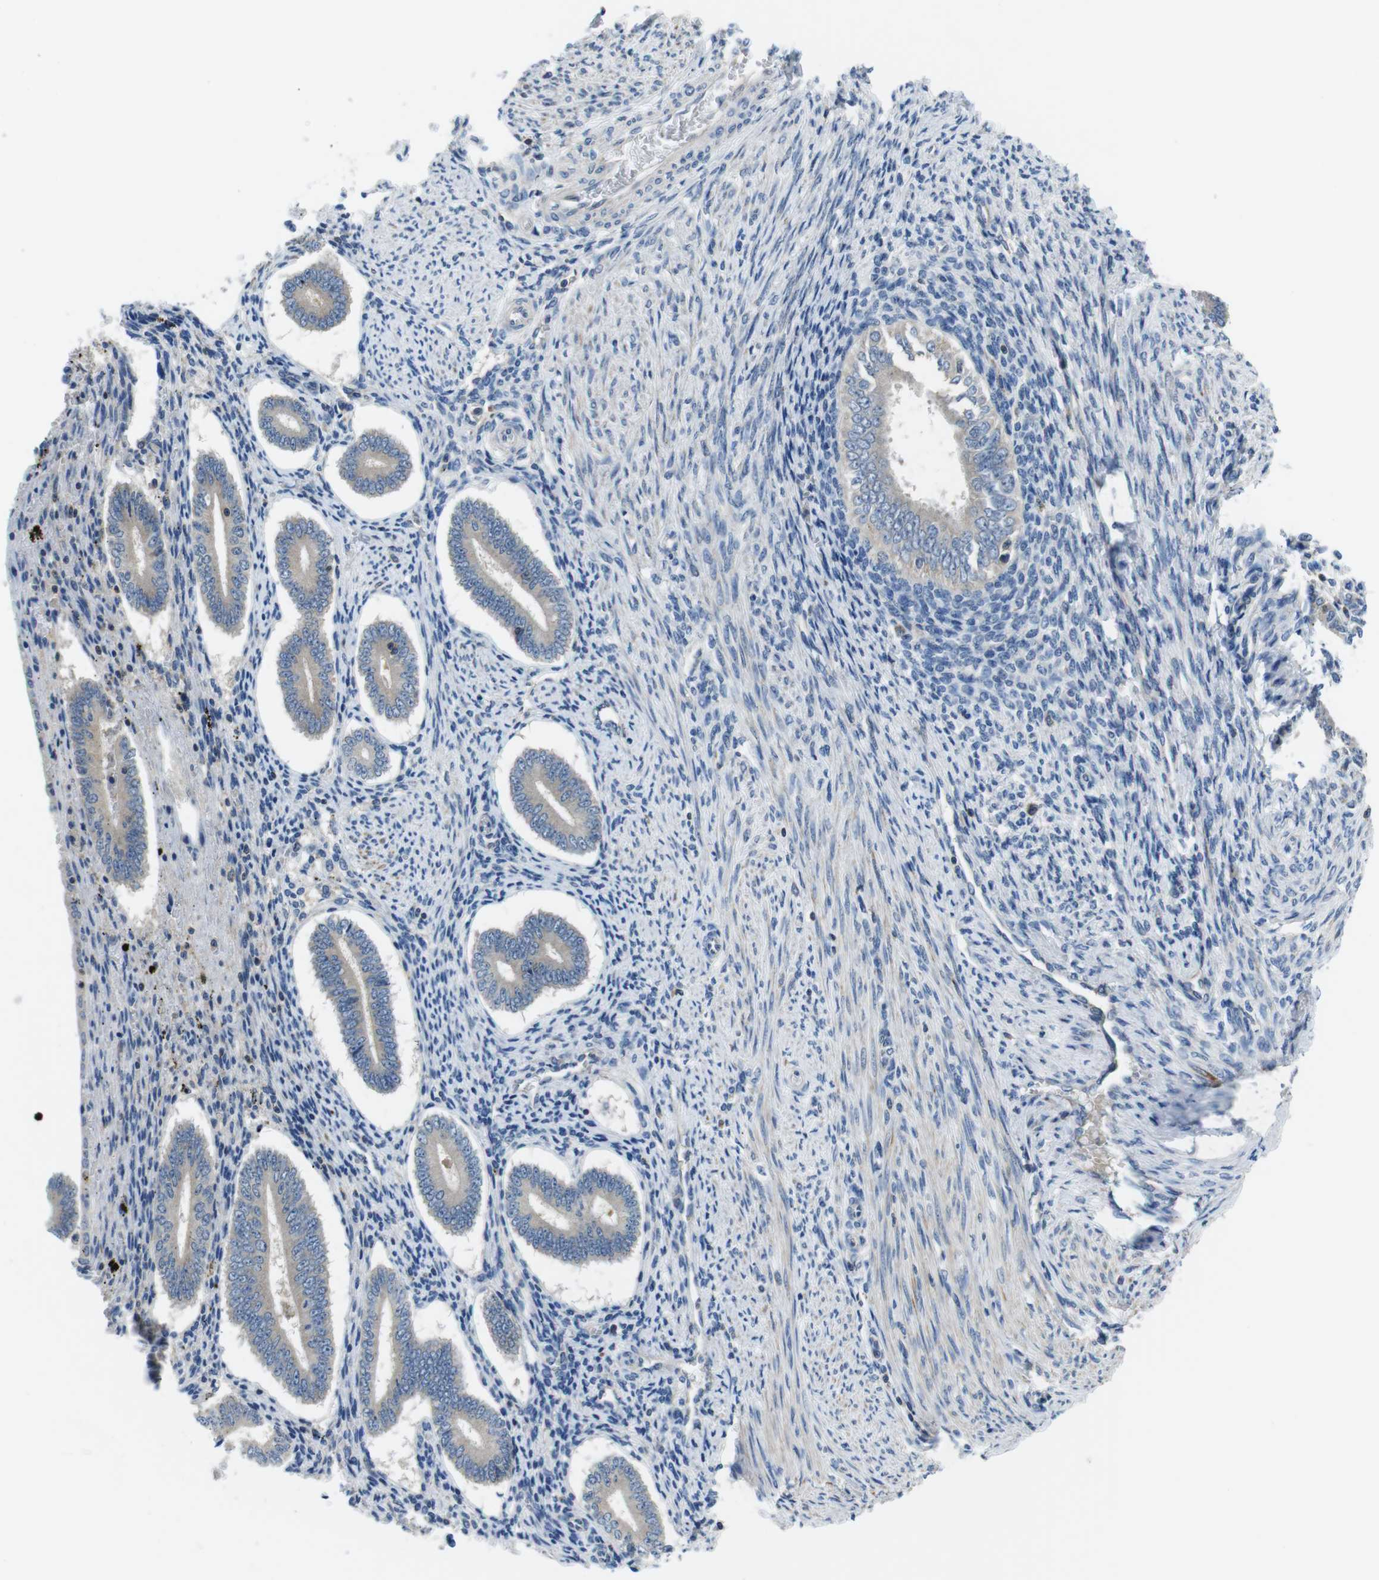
{"staining": {"intensity": "negative", "quantity": "none", "location": "none"}, "tissue": "endometrium", "cell_type": "Cells in endometrial stroma", "image_type": "normal", "snomed": [{"axis": "morphology", "description": "Normal tissue, NOS"}, {"axis": "topography", "description": "Endometrium"}], "caption": "This is an IHC micrograph of normal human endometrium. There is no staining in cells in endometrial stroma.", "gene": "PIK3CD", "patient": {"sex": "female", "age": 42}}